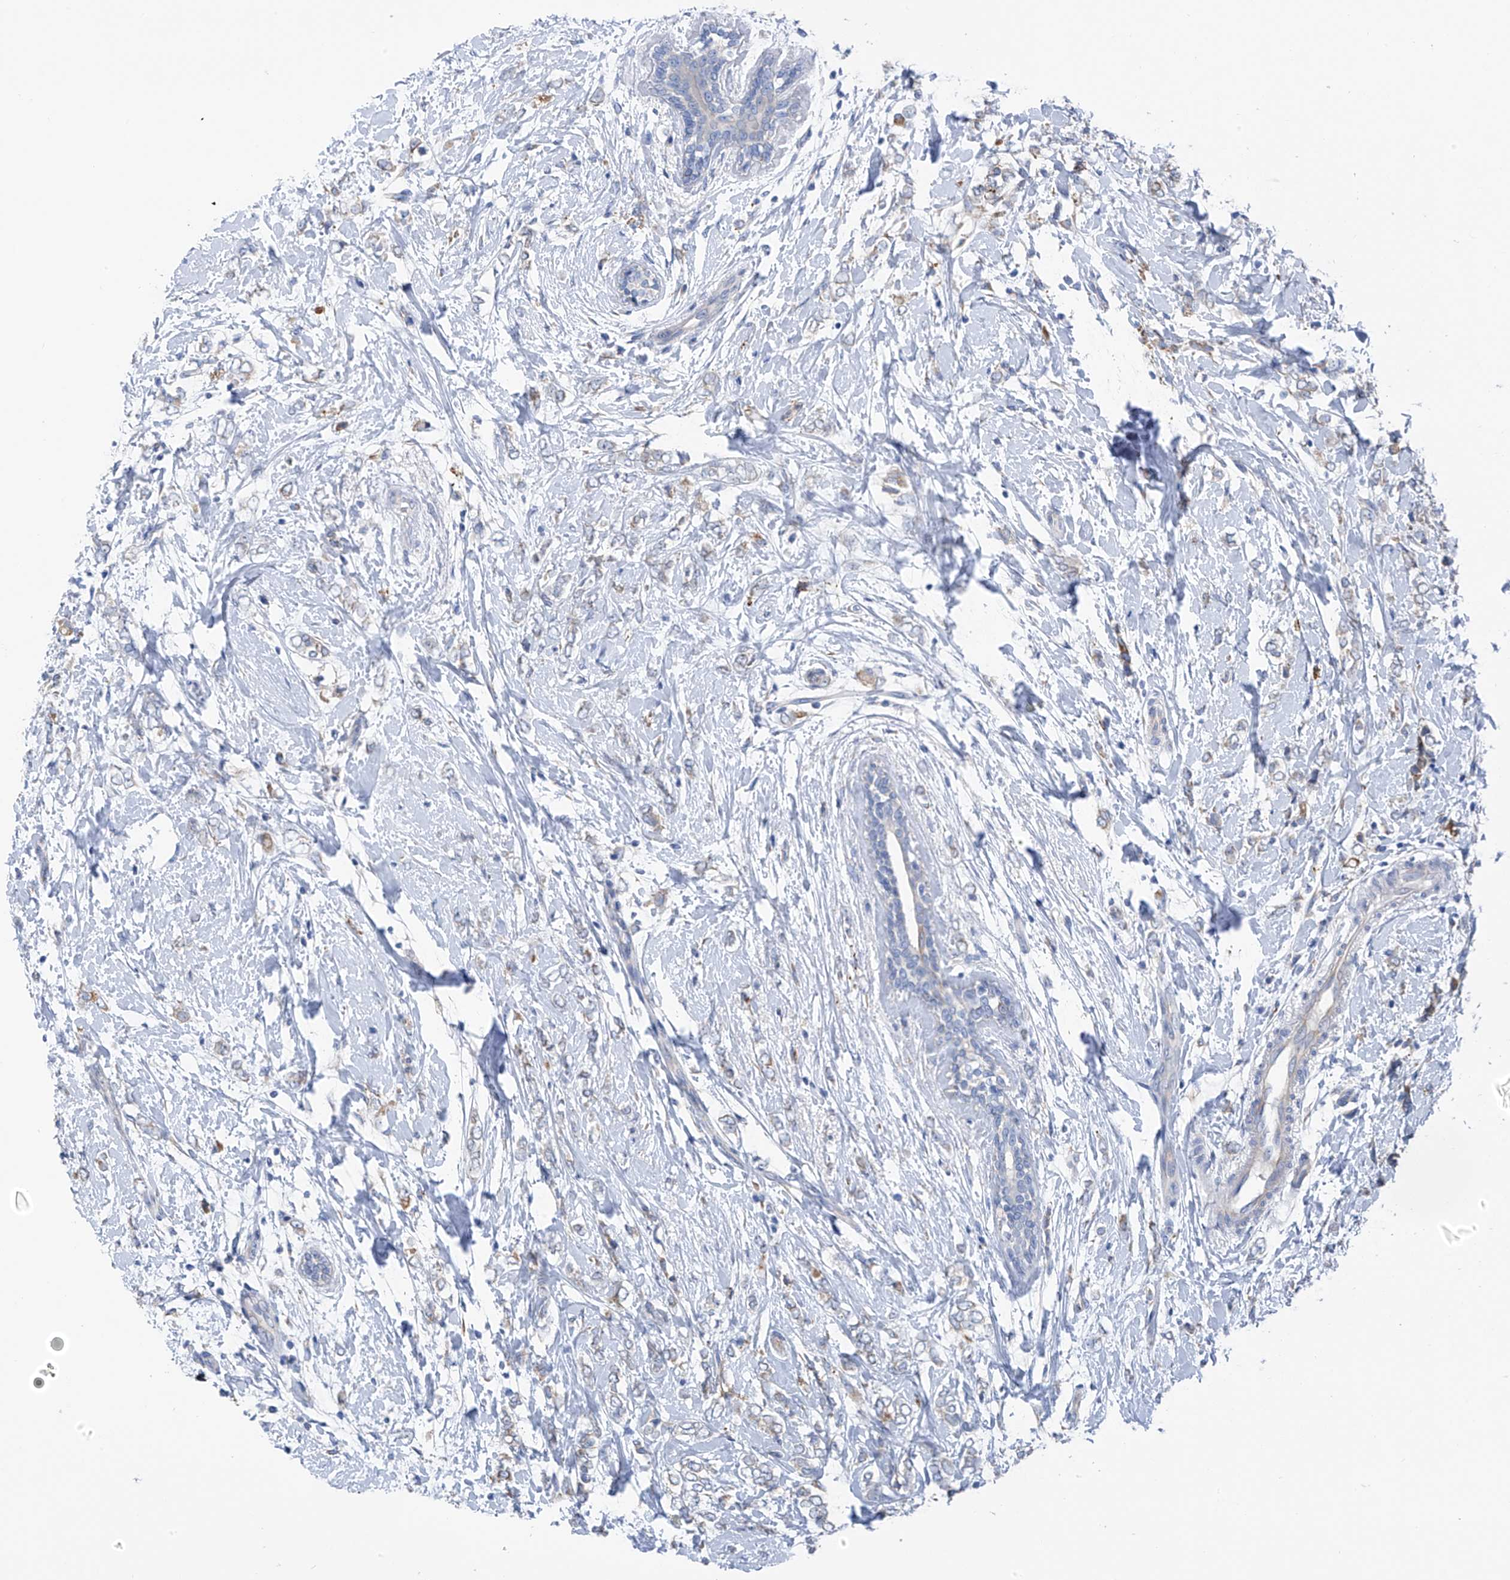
{"staining": {"intensity": "negative", "quantity": "none", "location": "none"}, "tissue": "breast cancer", "cell_type": "Tumor cells", "image_type": "cancer", "snomed": [{"axis": "morphology", "description": "Normal tissue, NOS"}, {"axis": "morphology", "description": "Lobular carcinoma"}, {"axis": "topography", "description": "Breast"}], "caption": "Tumor cells show no significant positivity in breast cancer (lobular carcinoma).", "gene": "RCN2", "patient": {"sex": "female", "age": 47}}